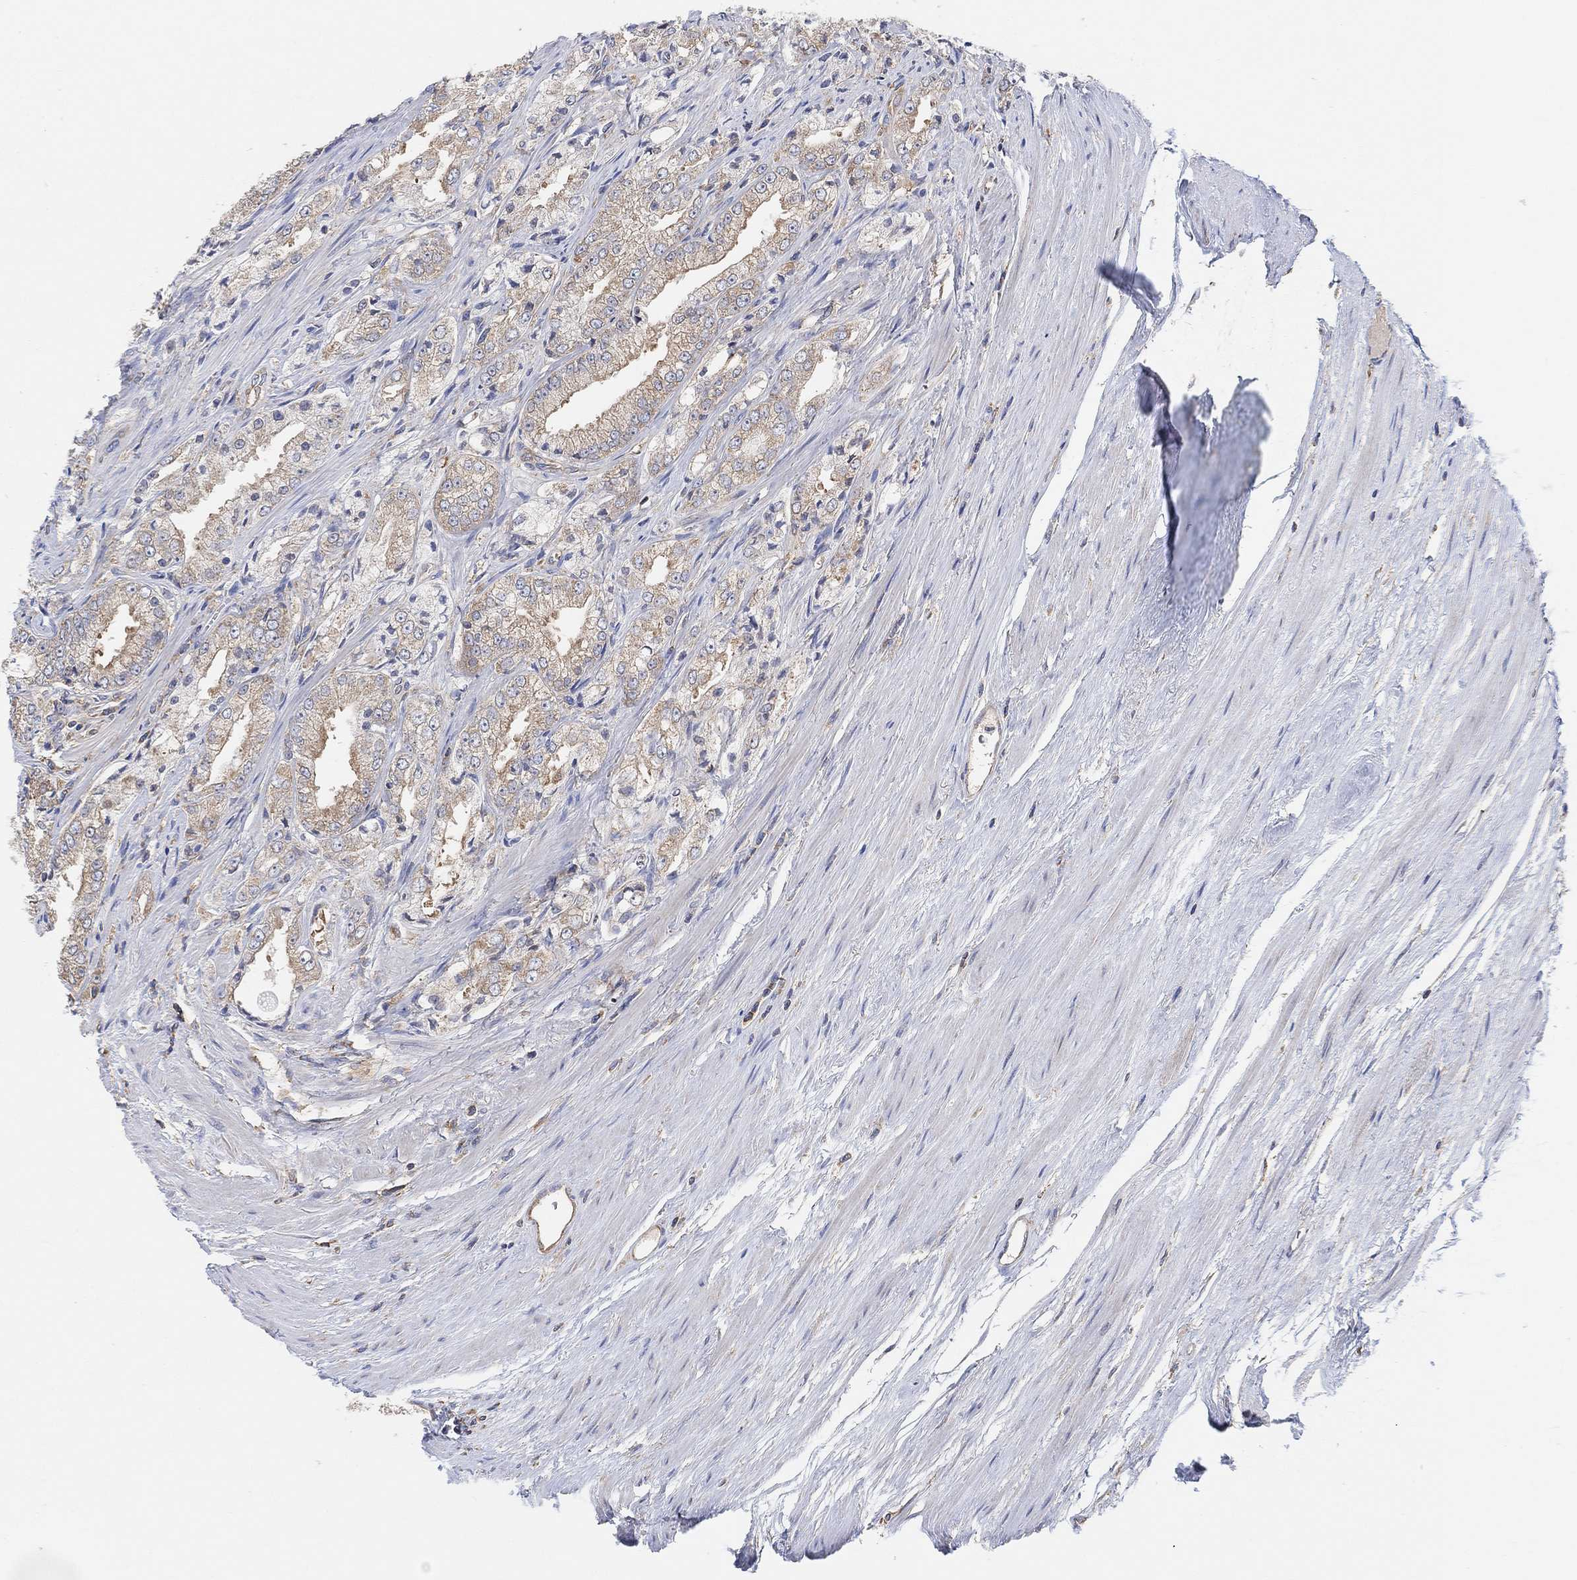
{"staining": {"intensity": "weak", "quantity": "25%-75%", "location": "cytoplasmic/membranous"}, "tissue": "prostate cancer", "cell_type": "Tumor cells", "image_type": "cancer", "snomed": [{"axis": "morphology", "description": "Adenocarcinoma, NOS"}, {"axis": "morphology", "description": "Adenocarcinoma, High grade"}, {"axis": "topography", "description": "Prostate"}], "caption": "Protein expression analysis of prostate cancer (adenocarcinoma) displays weak cytoplasmic/membranous positivity in about 25%-75% of tumor cells.", "gene": "BLOC1S3", "patient": {"sex": "male", "age": 70}}